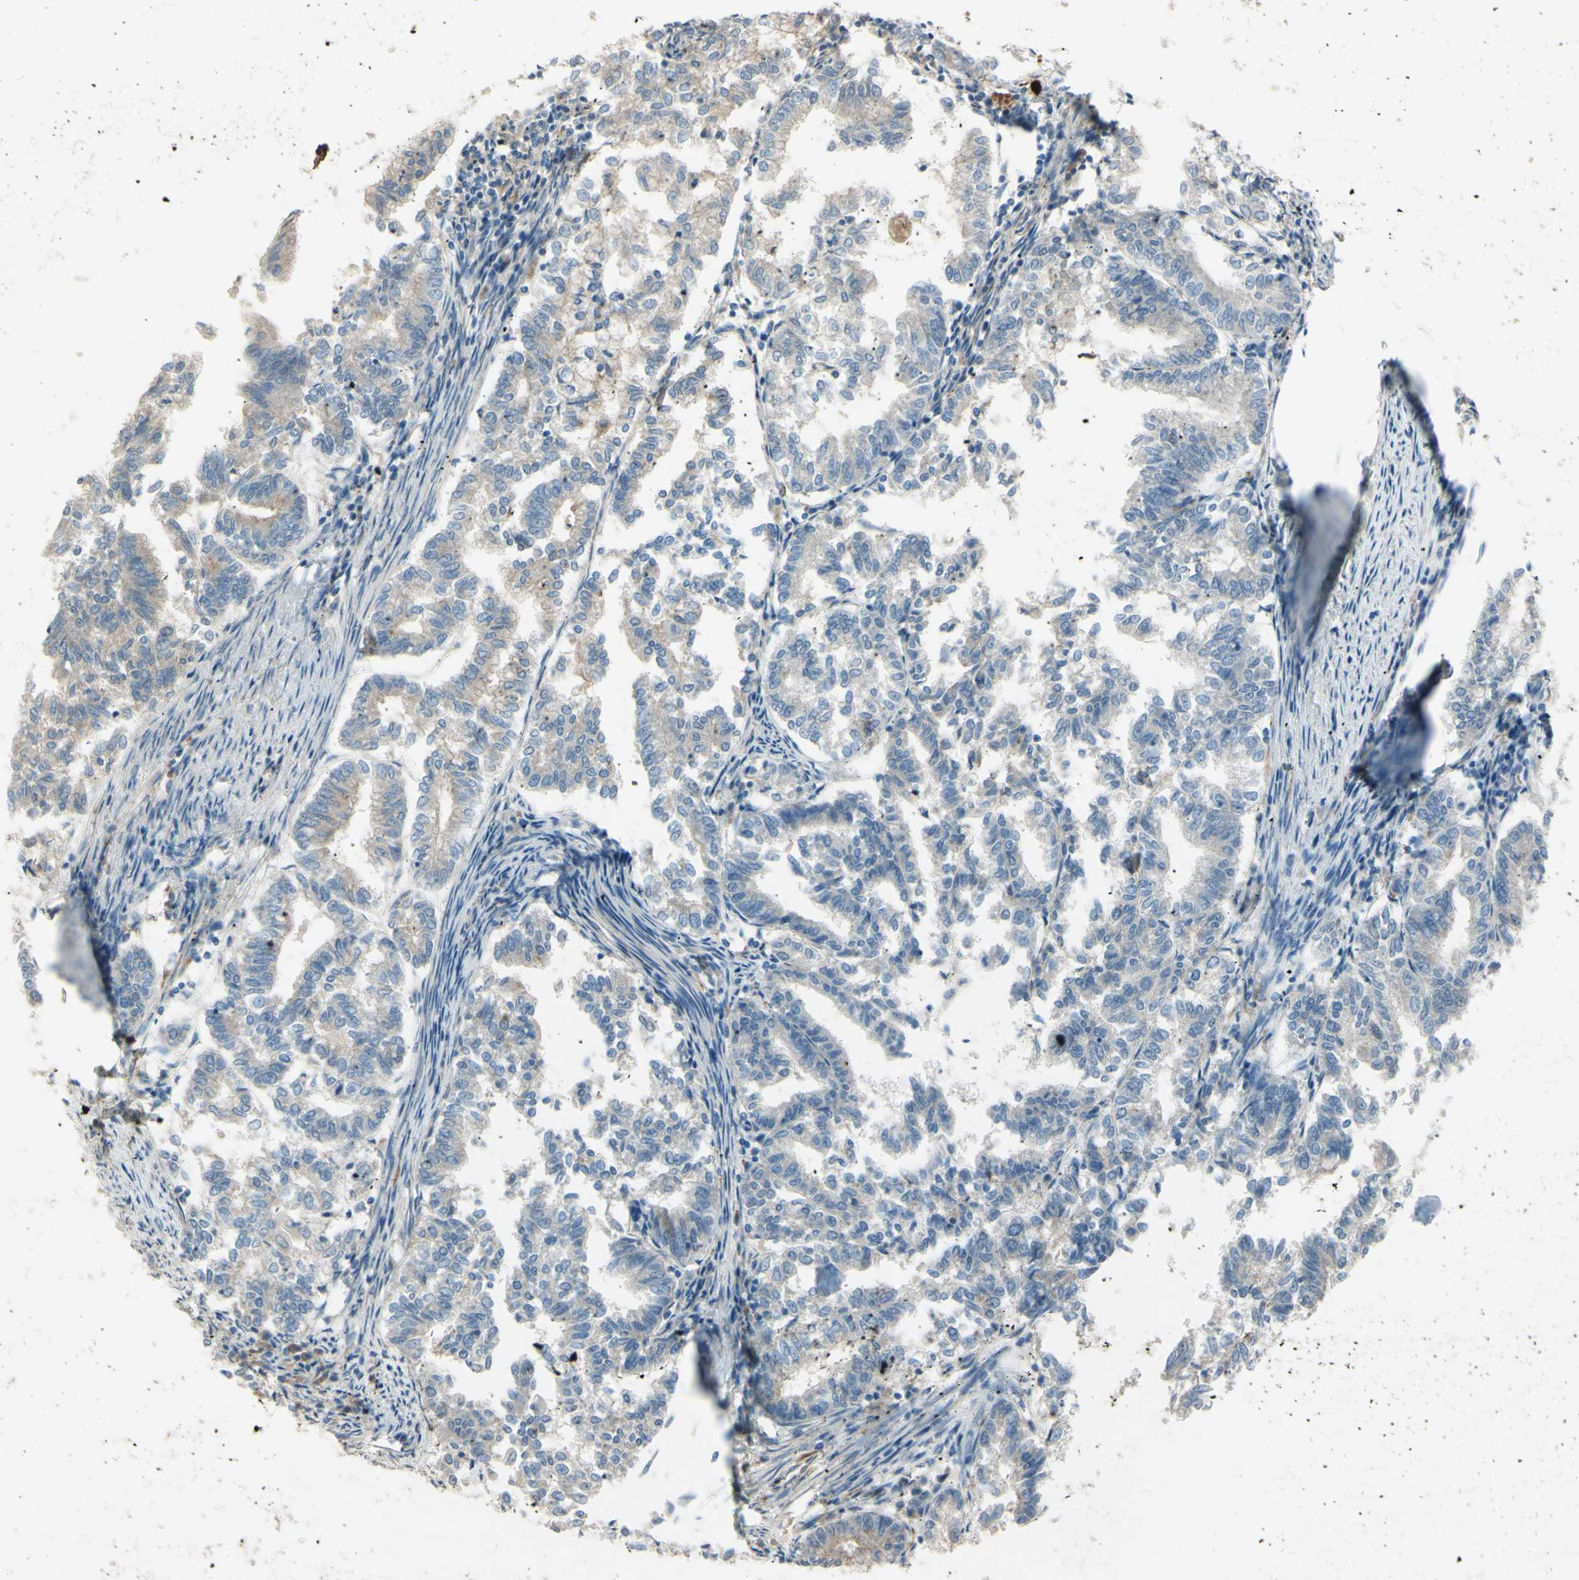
{"staining": {"intensity": "weak", "quantity": "25%-75%", "location": "cytoplasmic/membranous"}, "tissue": "endometrial cancer", "cell_type": "Tumor cells", "image_type": "cancer", "snomed": [{"axis": "morphology", "description": "Necrosis, NOS"}, {"axis": "morphology", "description": "Adenocarcinoma, NOS"}, {"axis": "topography", "description": "Endometrium"}], "caption": "There is low levels of weak cytoplasmic/membranous positivity in tumor cells of endometrial adenocarcinoma, as demonstrated by immunohistochemical staining (brown color).", "gene": "LMTK2", "patient": {"sex": "female", "age": 79}}